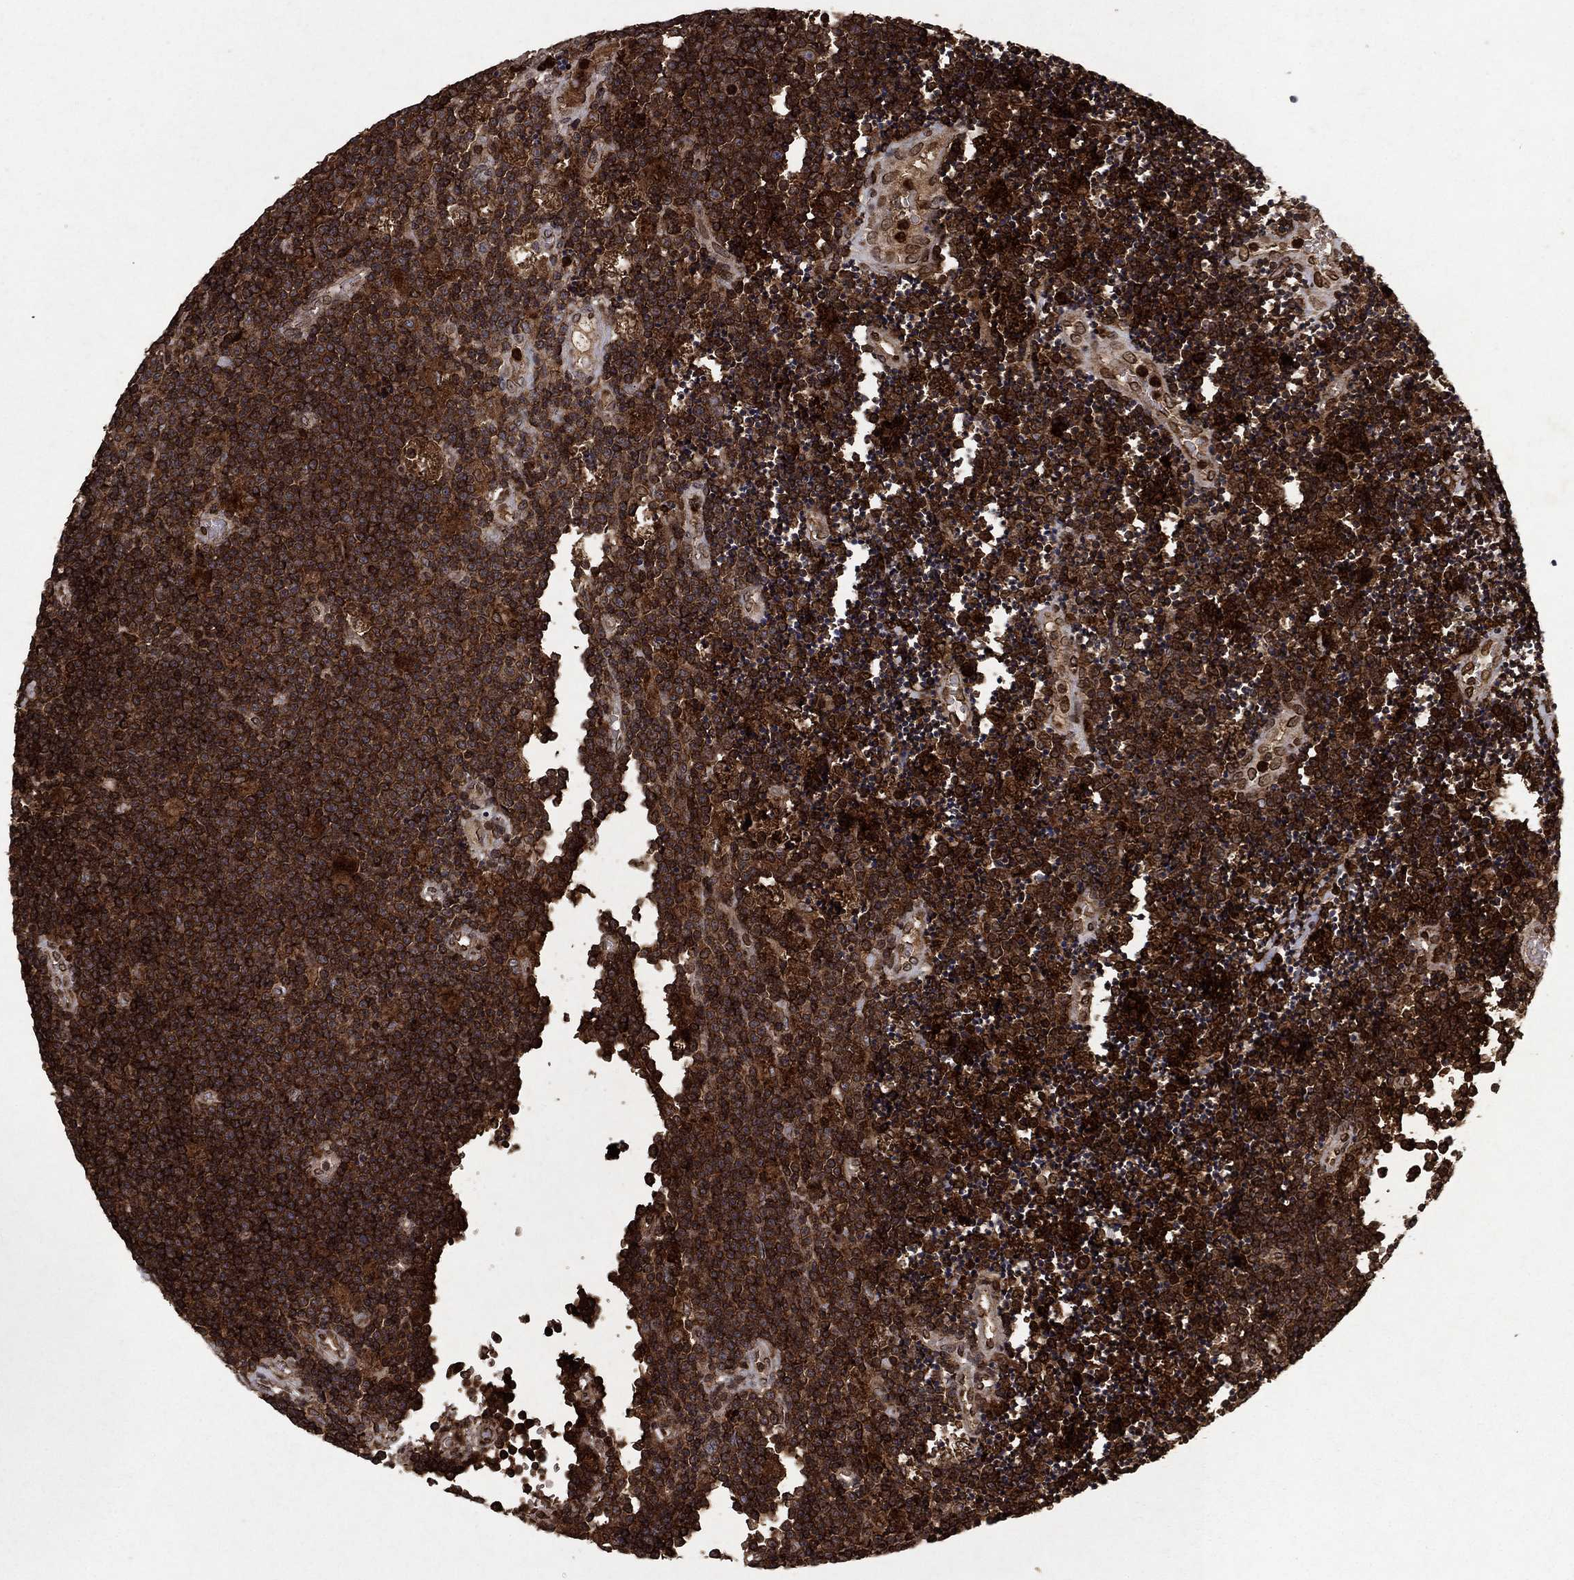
{"staining": {"intensity": "strong", "quantity": ">75%", "location": "cytoplasmic/membranous,nuclear"}, "tissue": "lymphoma", "cell_type": "Tumor cells", "image_type": "cancer", "snomed": [{"axis": "morphology", "description": "Malignant lymphoma, non-Hodgkin's type, Low grade"}, {"axis": "topography", "description": "Brain"}], "caption": "Immunohistochemical staining of human lymphoma shows high levels of strong cytoplasmic/membranous and nuclear protein positivity in about >75% of tumor cells.", "gene": "CD24", "patient": {"sex": "female", "age": 66}}